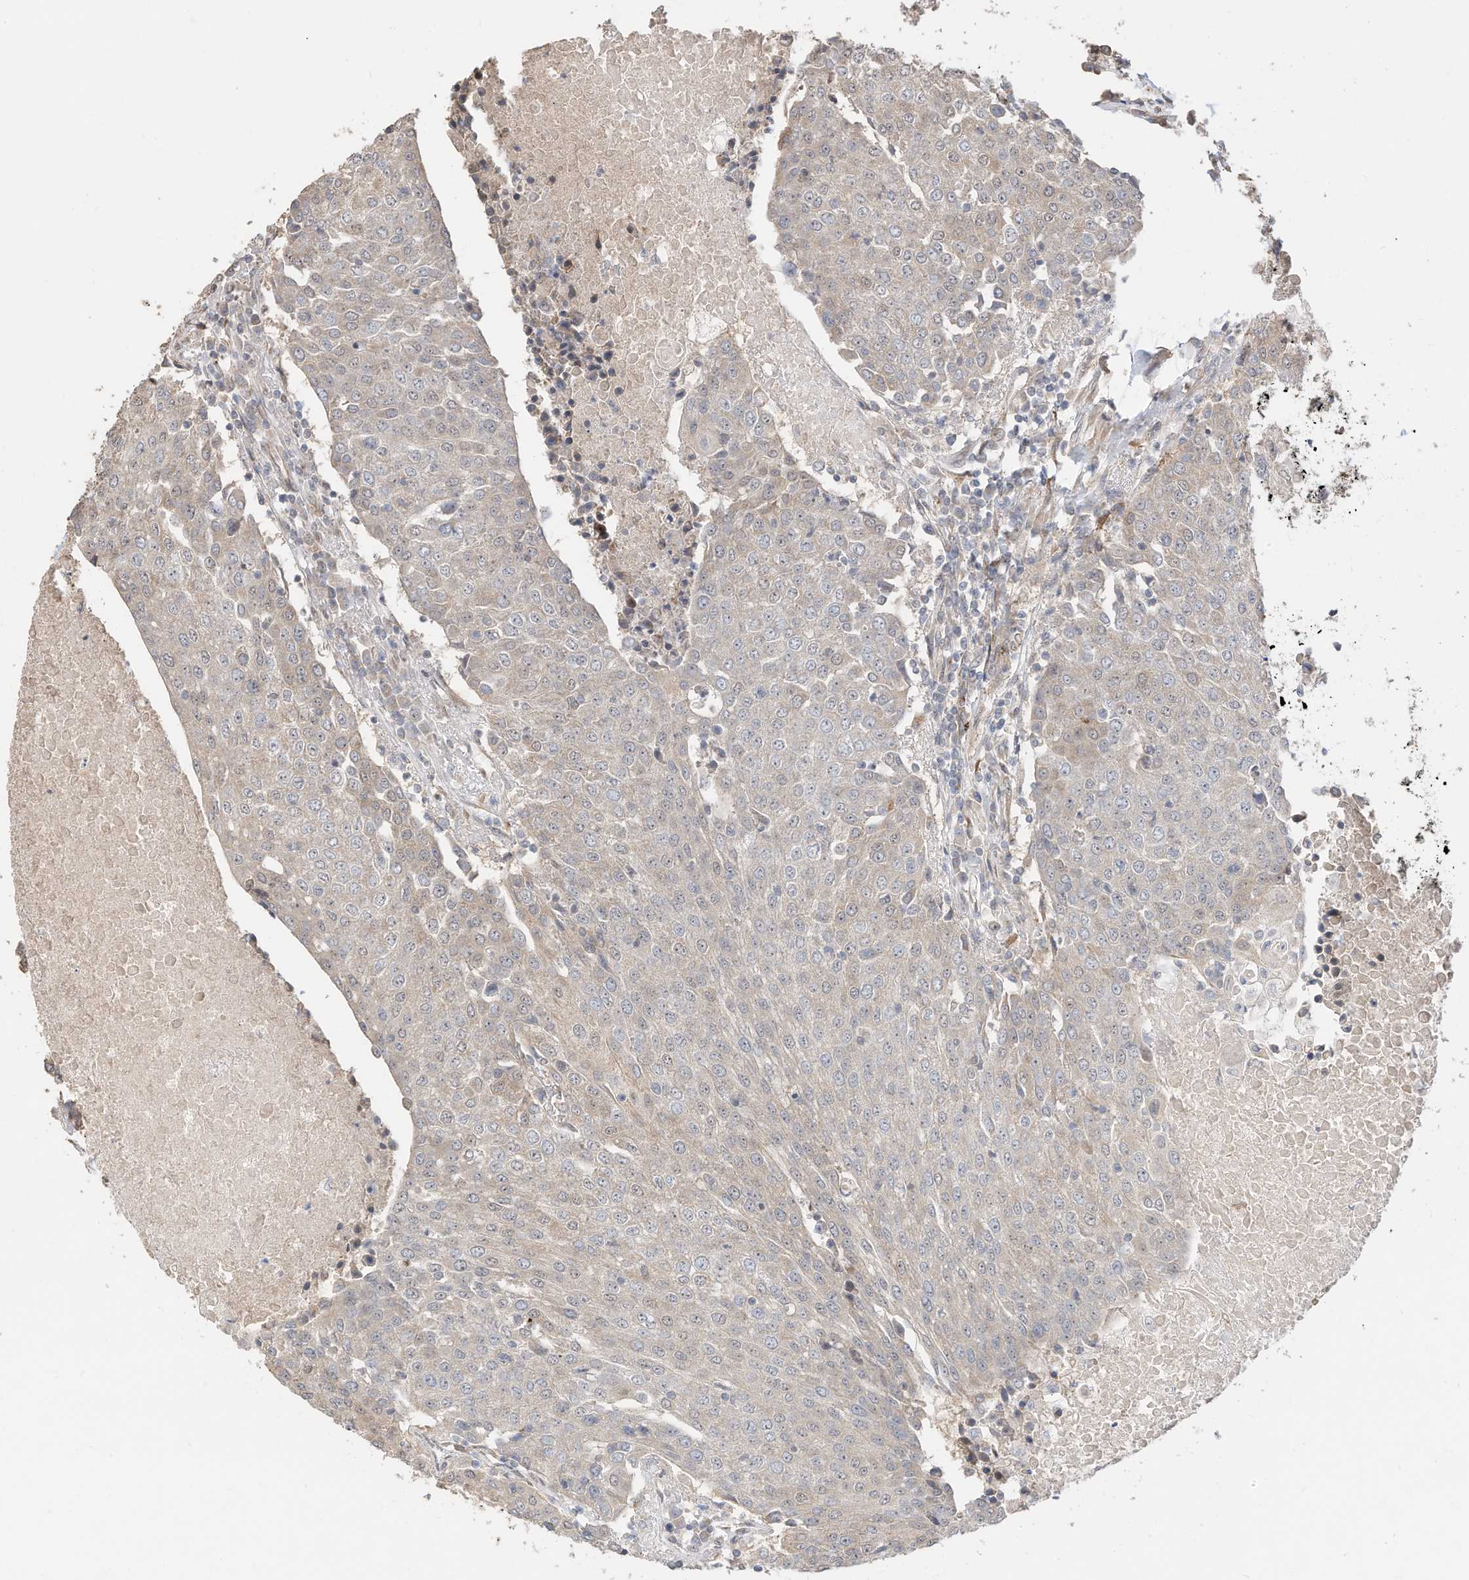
{"staining": {"intensity": "negative", "quantity": "none", "location": "none"}, "tissue": "urothelial cancer", "cell_type": "Tumor cells", "image_type": "cancer", "snomed": [{"axis": "morphology", "description": "Urothelial carcinoma, High grade"}, {"axis": "topography", "description": "Urinary bladder"}], "caption": "Immunohistochemistry micrograph of neoplastic tissue: human urothelial cancer stained with DAB exhibits no significant protein staining in tumor cells. The staining was performed using DAB to visualize the protein expression in brown, while the nuclei were stained in blue with hematoxylin (Magnification: 20x).", "gene": "CAGE1", "patient": {"sex": "female", "age": 85}}